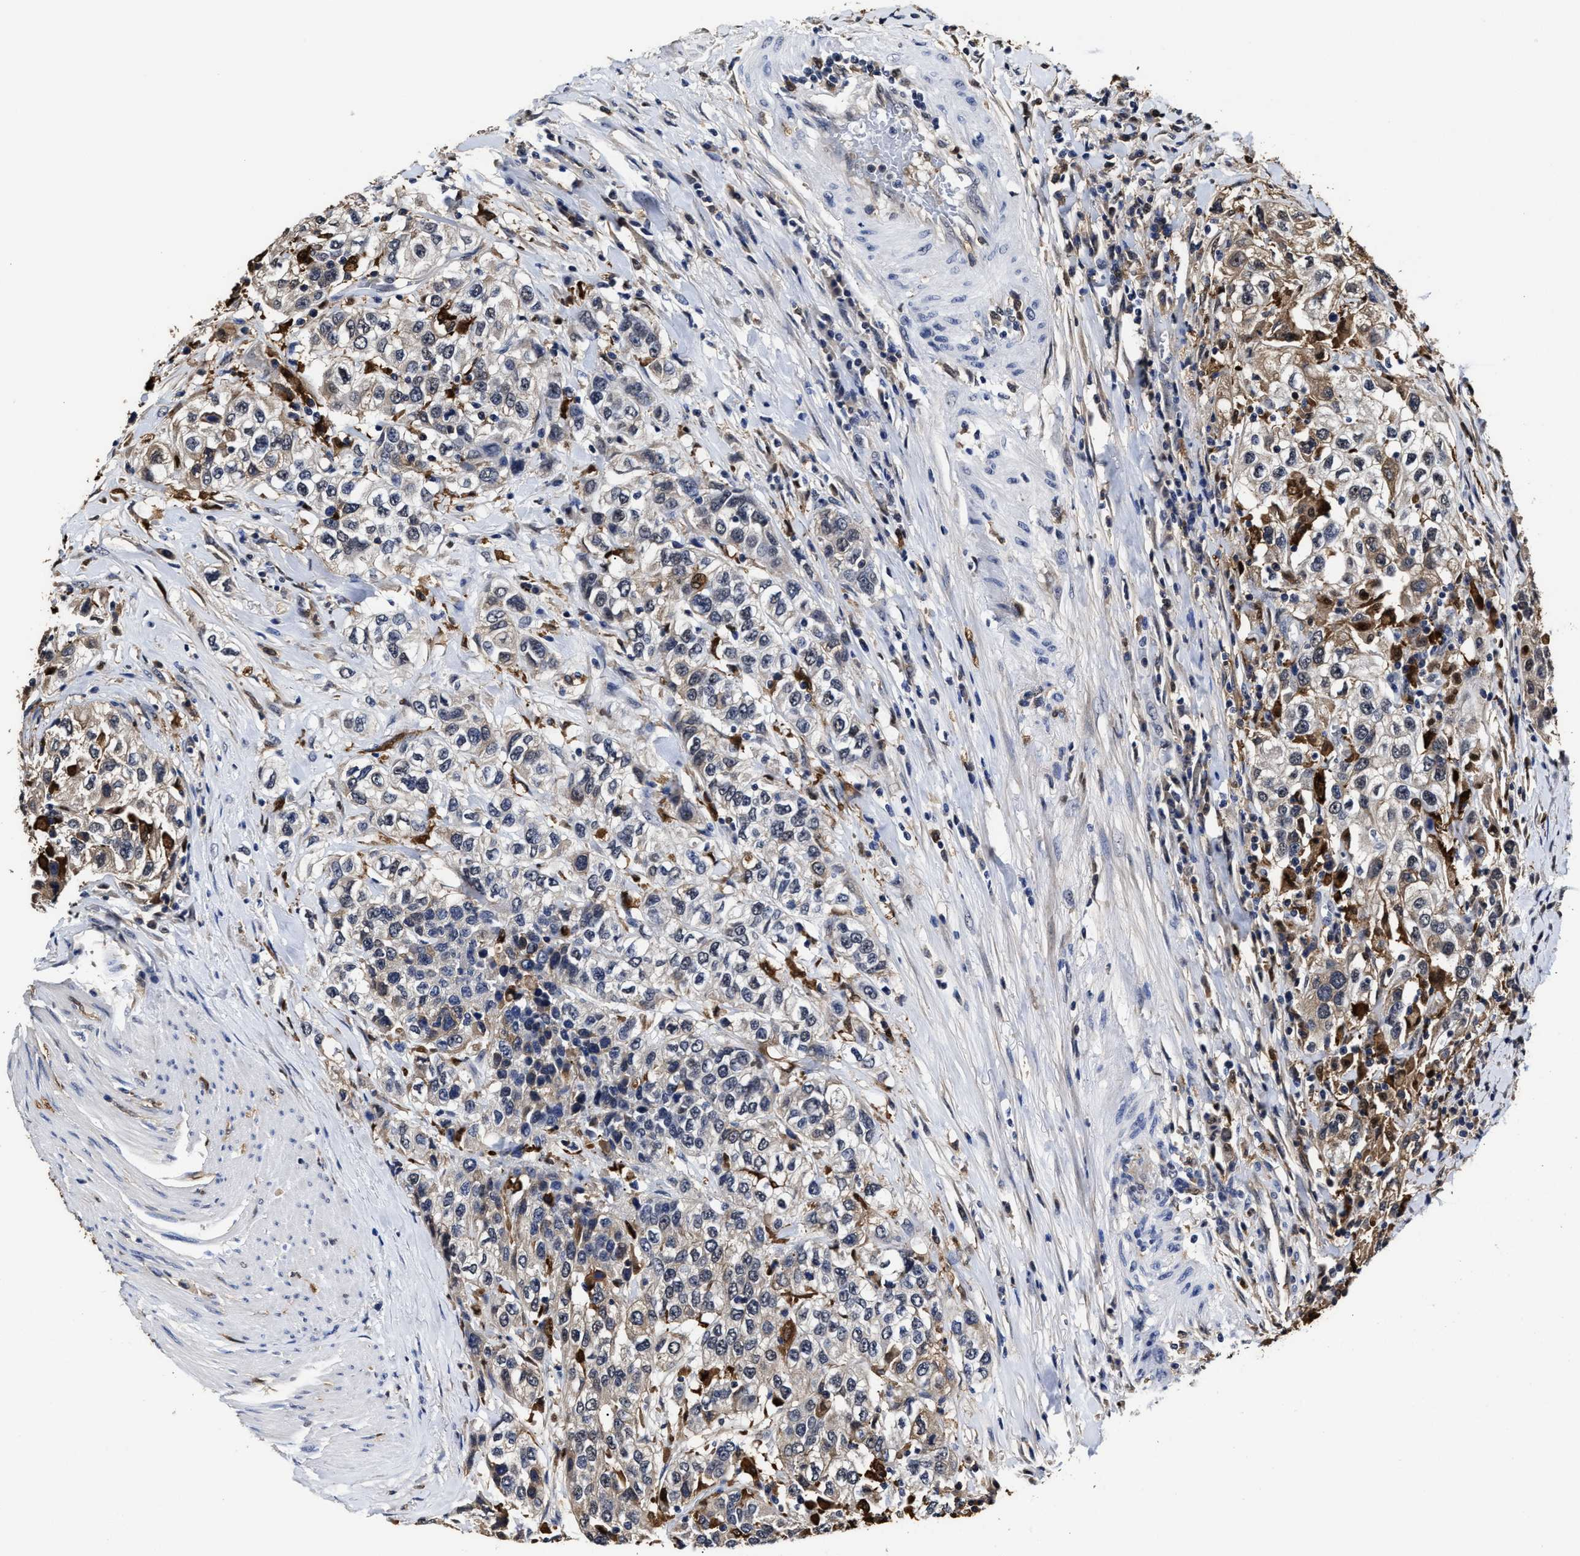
{"staining": {"intensity": "moderate", "quantity": "<25%", "location": "cytoplasmic/membranous"}, "tissue": "urothelial cancer", "cell_type": "Tumor cells", "image_type": "cancer", "snomed": [{"axis": "morphology", "description": "Urothelial carcinoma, High grade"}, {"axis": "topography", "description": "Urinary bladder"}], "caption": "Urothelial cancer stained with a protein marker shows moderate staining in tumor cells.", "gene": "PRPF4B", "patient": {"sex": "female", "age": 80}}